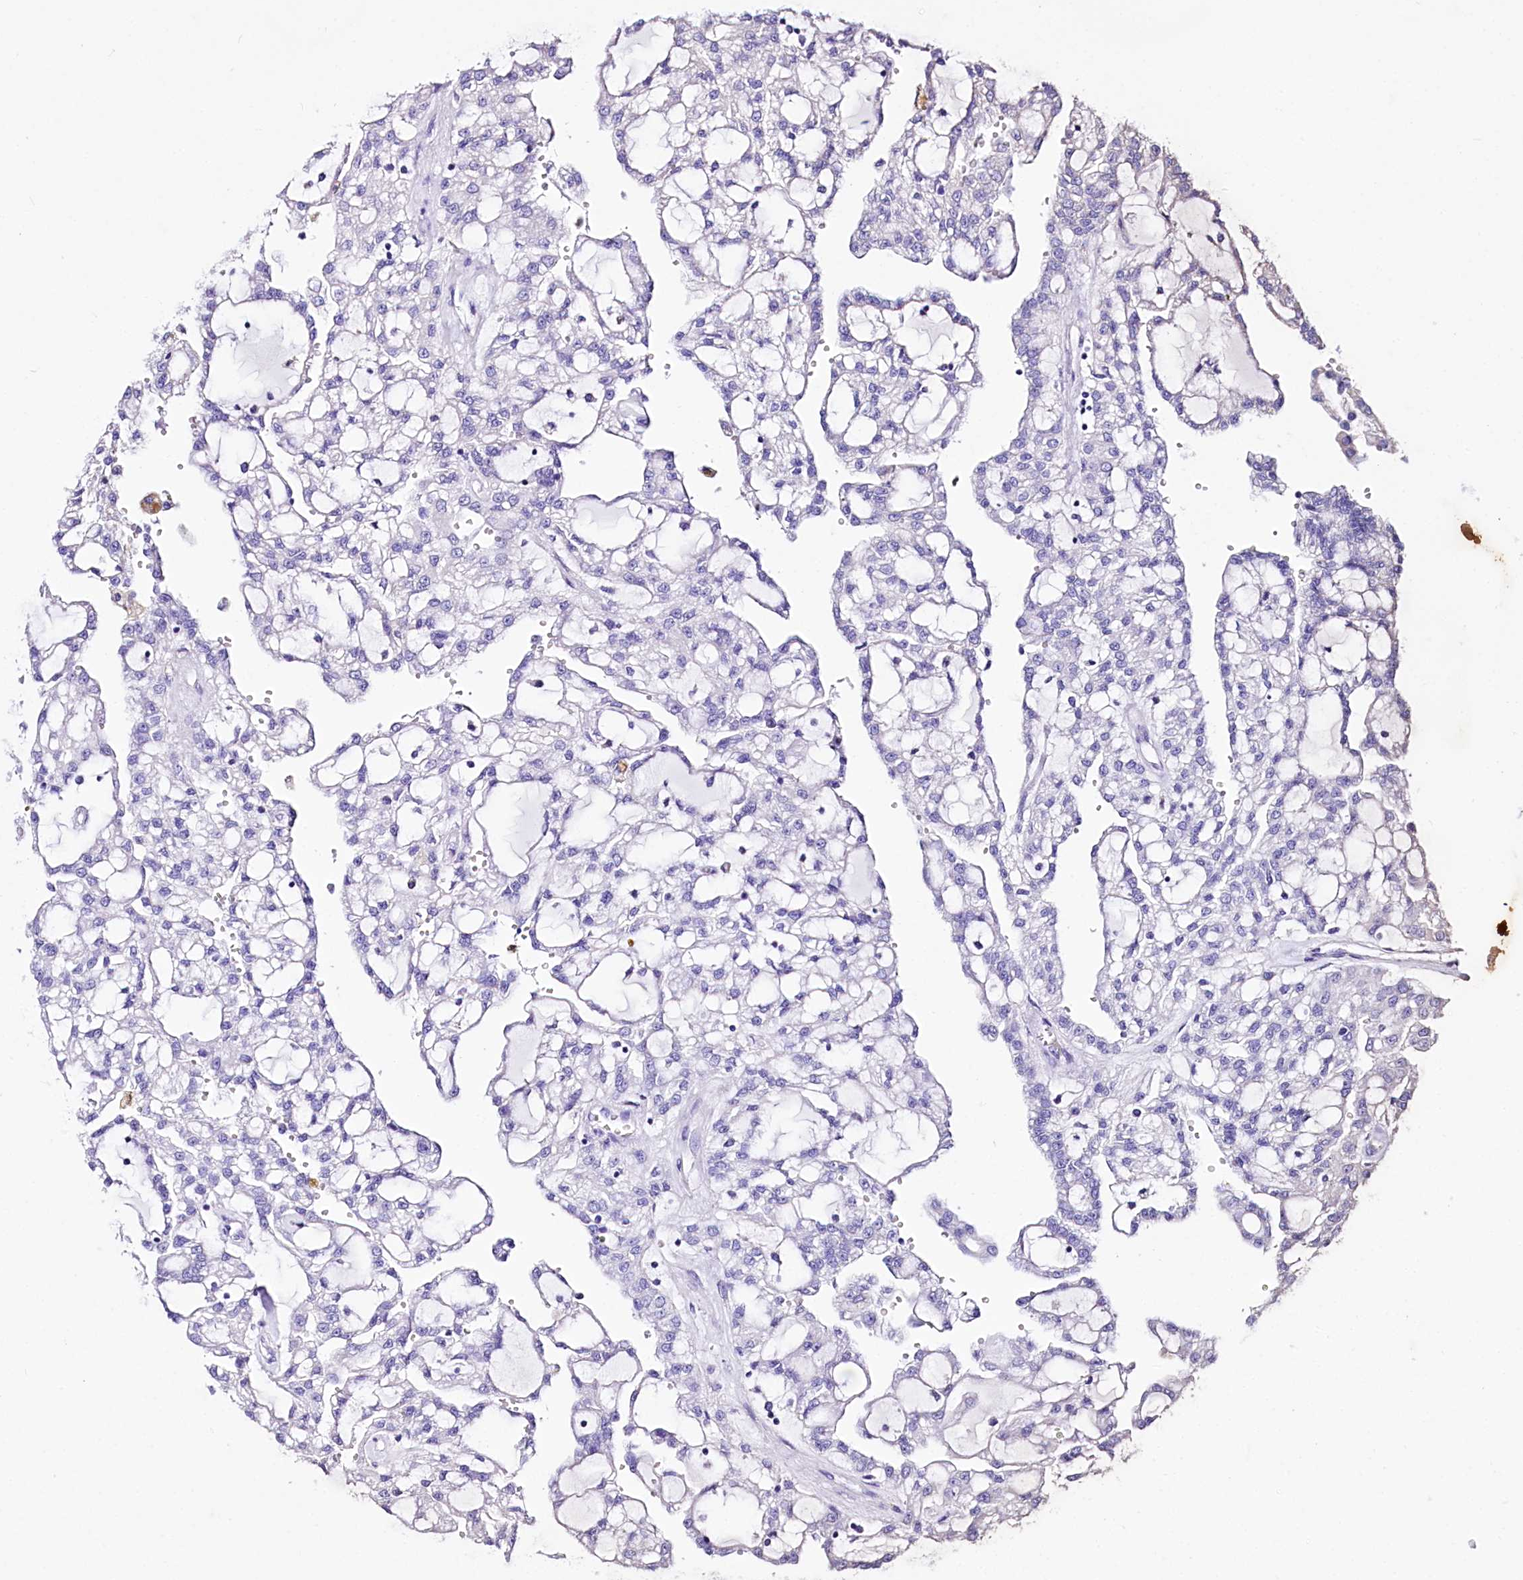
{"staining": {"intensity": "negative", "quantity": "none", "location": "none"}, "tissue": "renal cancer", "cell_type": "Tumor cells", "image_type": "cancer", "snomed": [{"axis": "morphology", "description": "Adenocarcinoma, NOS"}, {"axis": "topography", "description": "Kidney"}], "caption": "A micrograph of adenocarcinoma (renal) stained for a protein reveals no brown staining in tumor cells.", "gene": "A2ML1", "patient": {"sex": "male", "age": 63}}